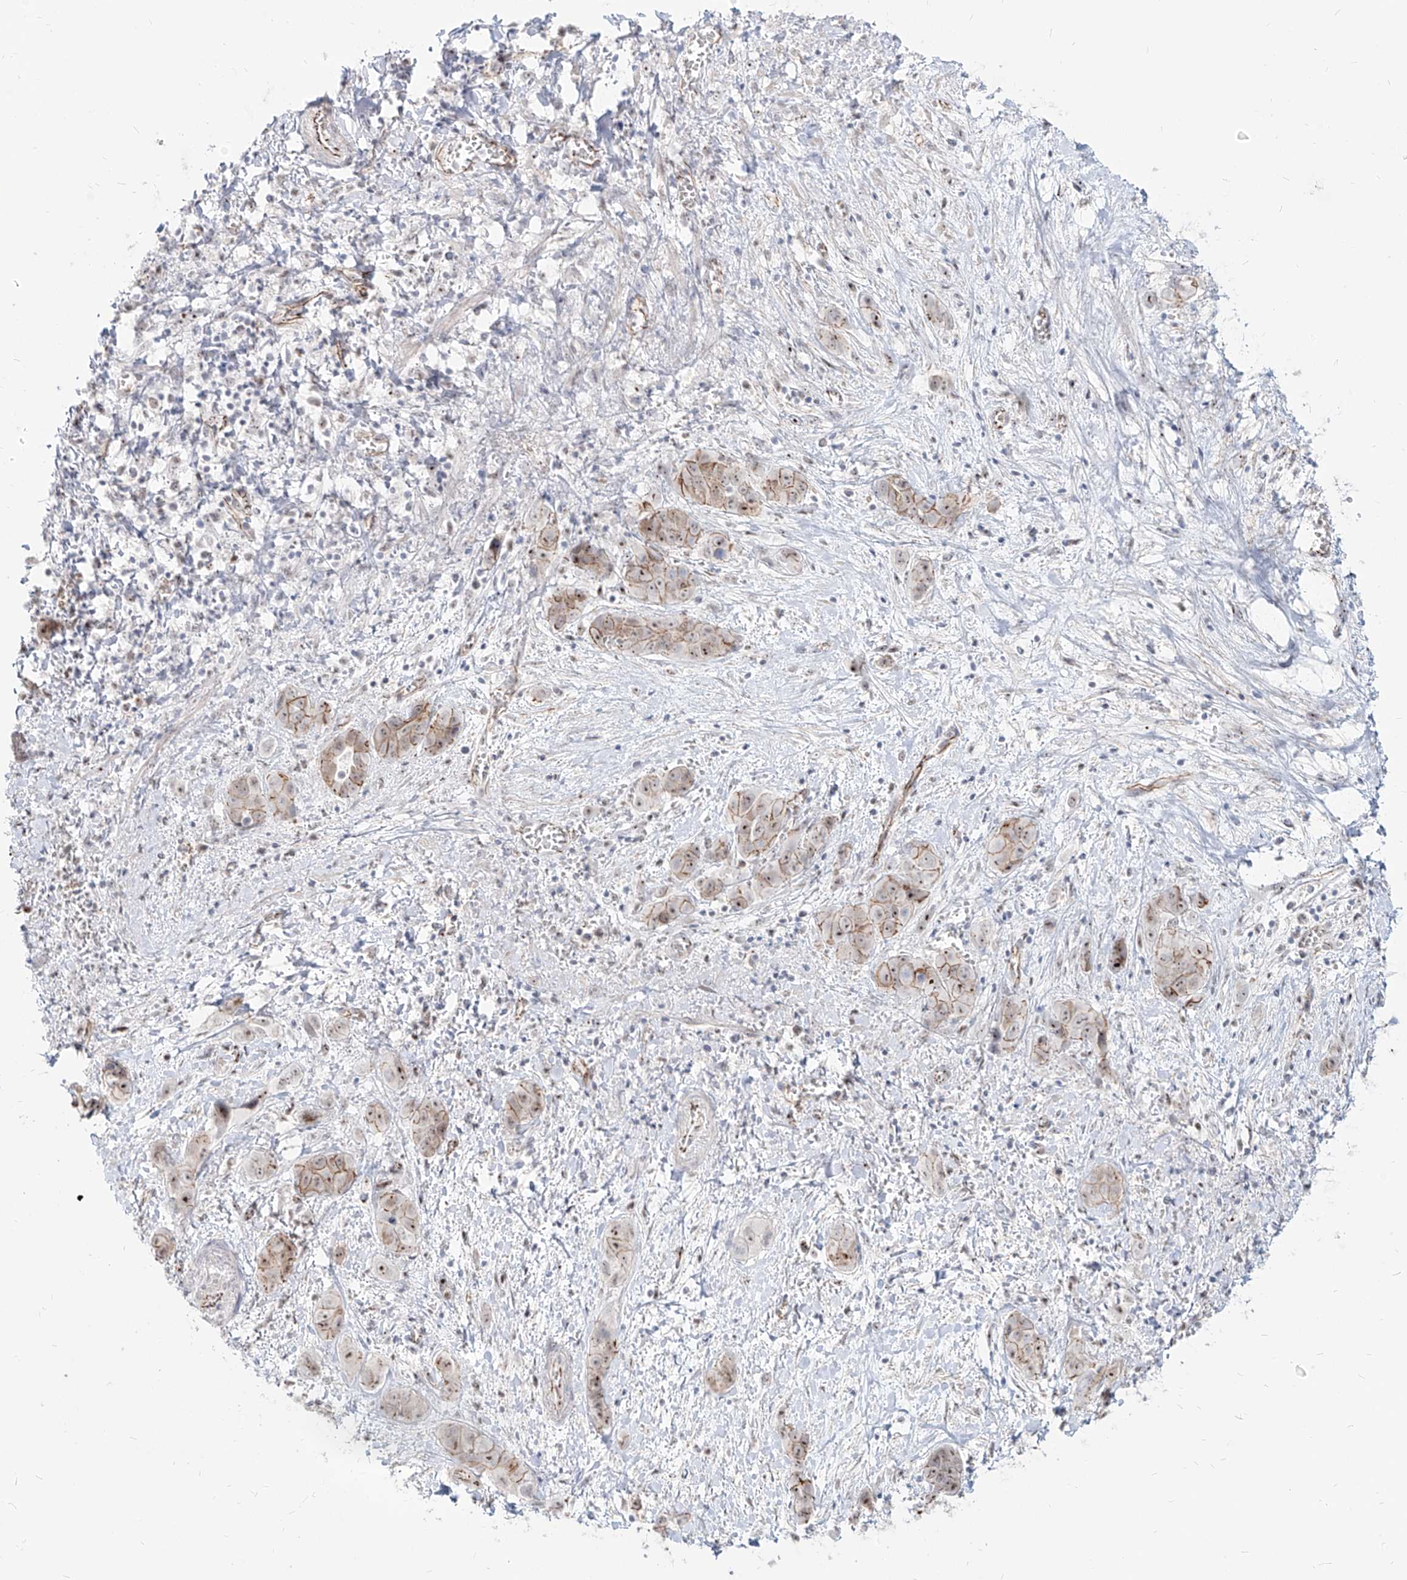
{"staining": {"intensity": "strong", "quantity": "25%-75%", "location": "cytoplasmic/membranous,nuclear"}, "tissue": "liver cancer", "cell_type": "Tumor cells", "image_type": "cancer", "snomed": [{"axis": "morphology", "description": "Cholangiocarcinoma"}, {"axis": "topography", "description": "Liver"}], "caption": "Protein analysis of liver cancer tissue demonstrates strong cytoplasmic/membranous and nuclear positivity in about 25%-75% of tumor cells.", "gene": "ZNF710", "patient": {"sex": "female", "age": 52}}